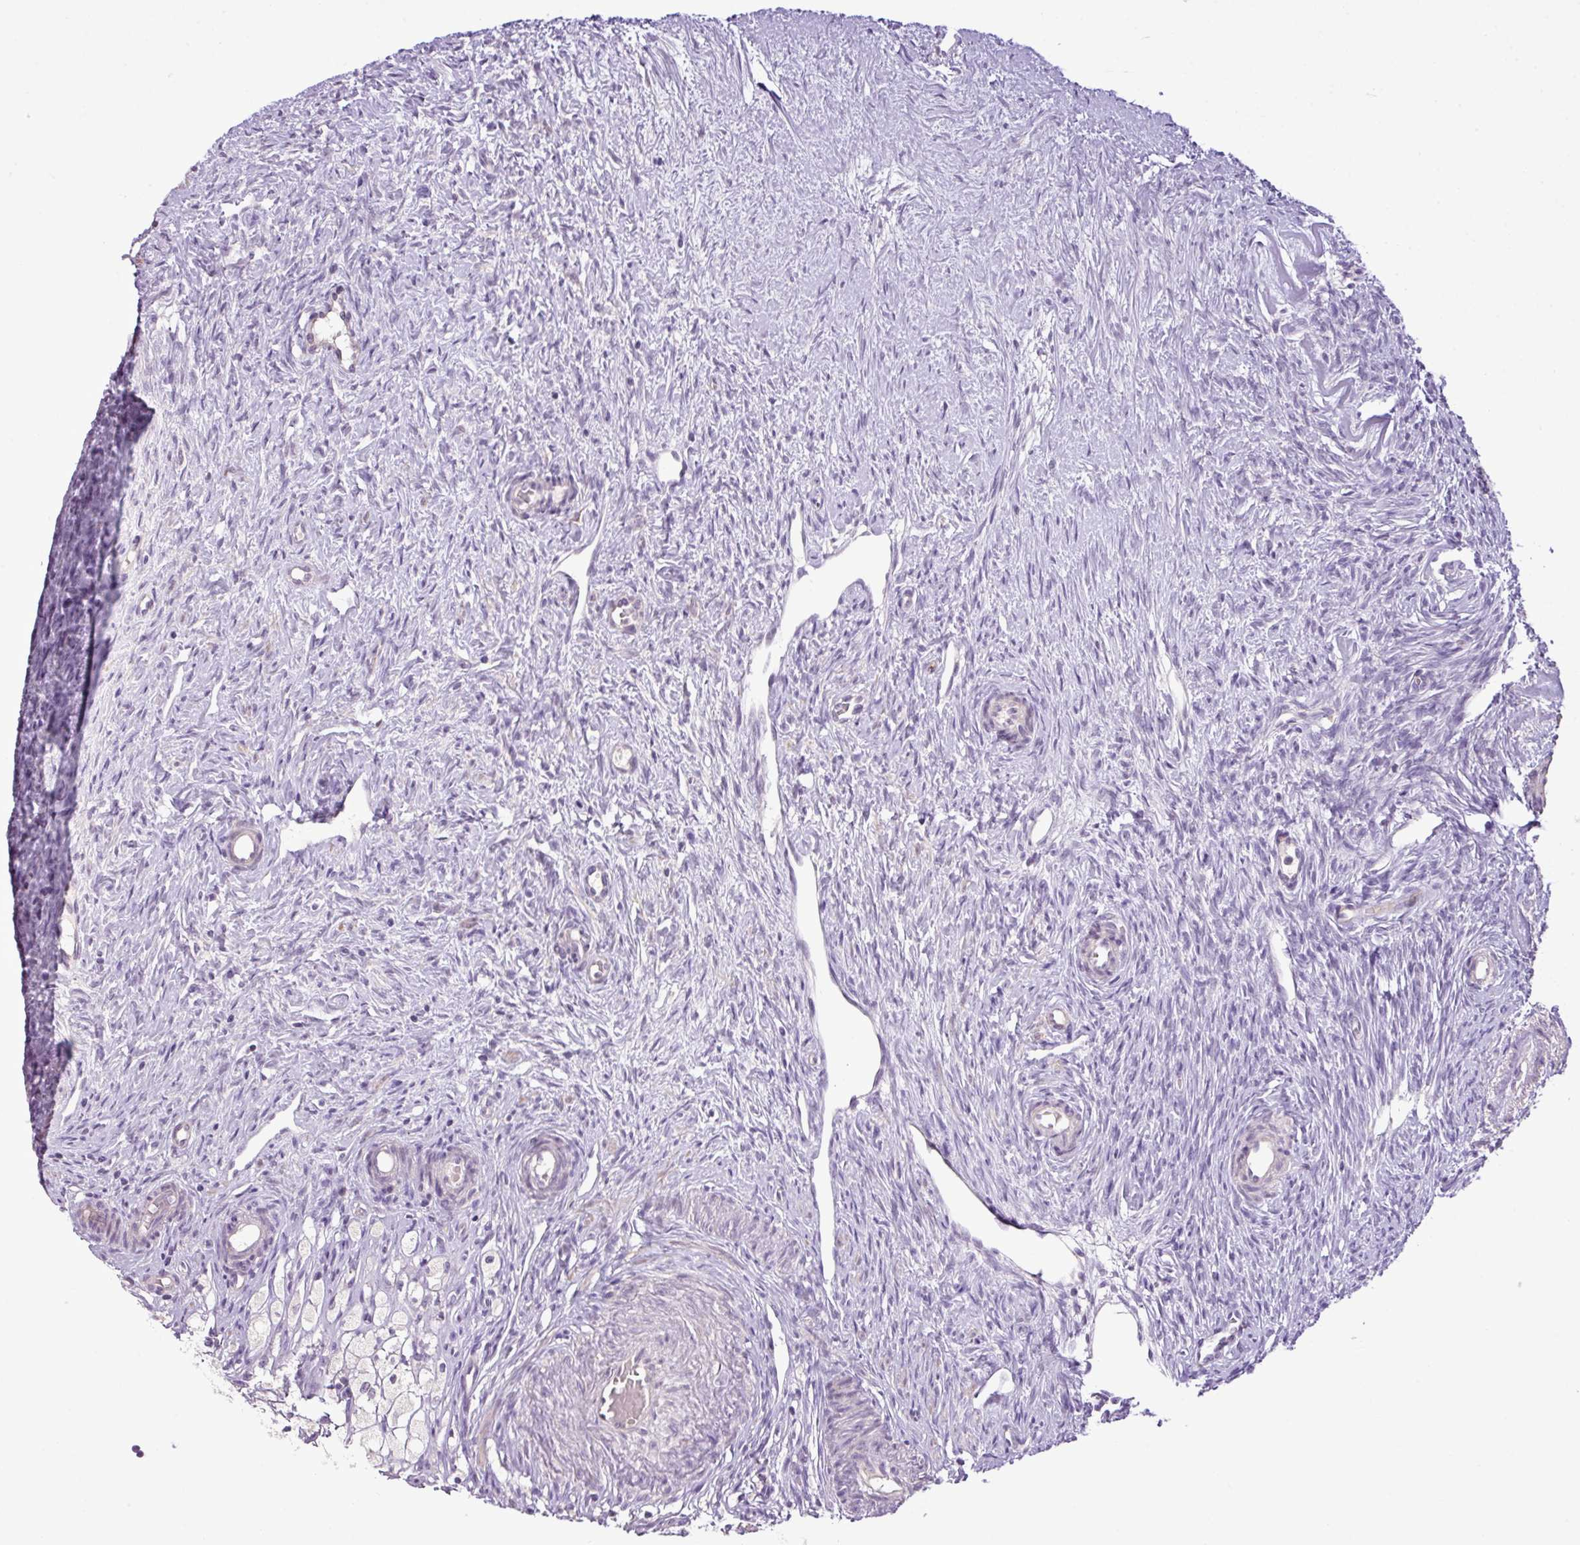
{"staining": {"intensity": "negative", "quantity": "none", "location": "none"}, "tissue": "ovary", "cell_type": "Follicle cells", "image_type": "normal", "snomed": [{"axis": "morphology", "description": "Normal tissue, NOS"}, {"axis": "topography", "description": "Ovary"}], "caption": "There is no significant positivity in follicle cells of ovary. (DAB (3,3'-diaminobenzidine) immunohistochemistry visualized using brightfield microscopy, high magnification).", "gene": "DNAJB13", "patient": {"sex": "female", "age": 51}}